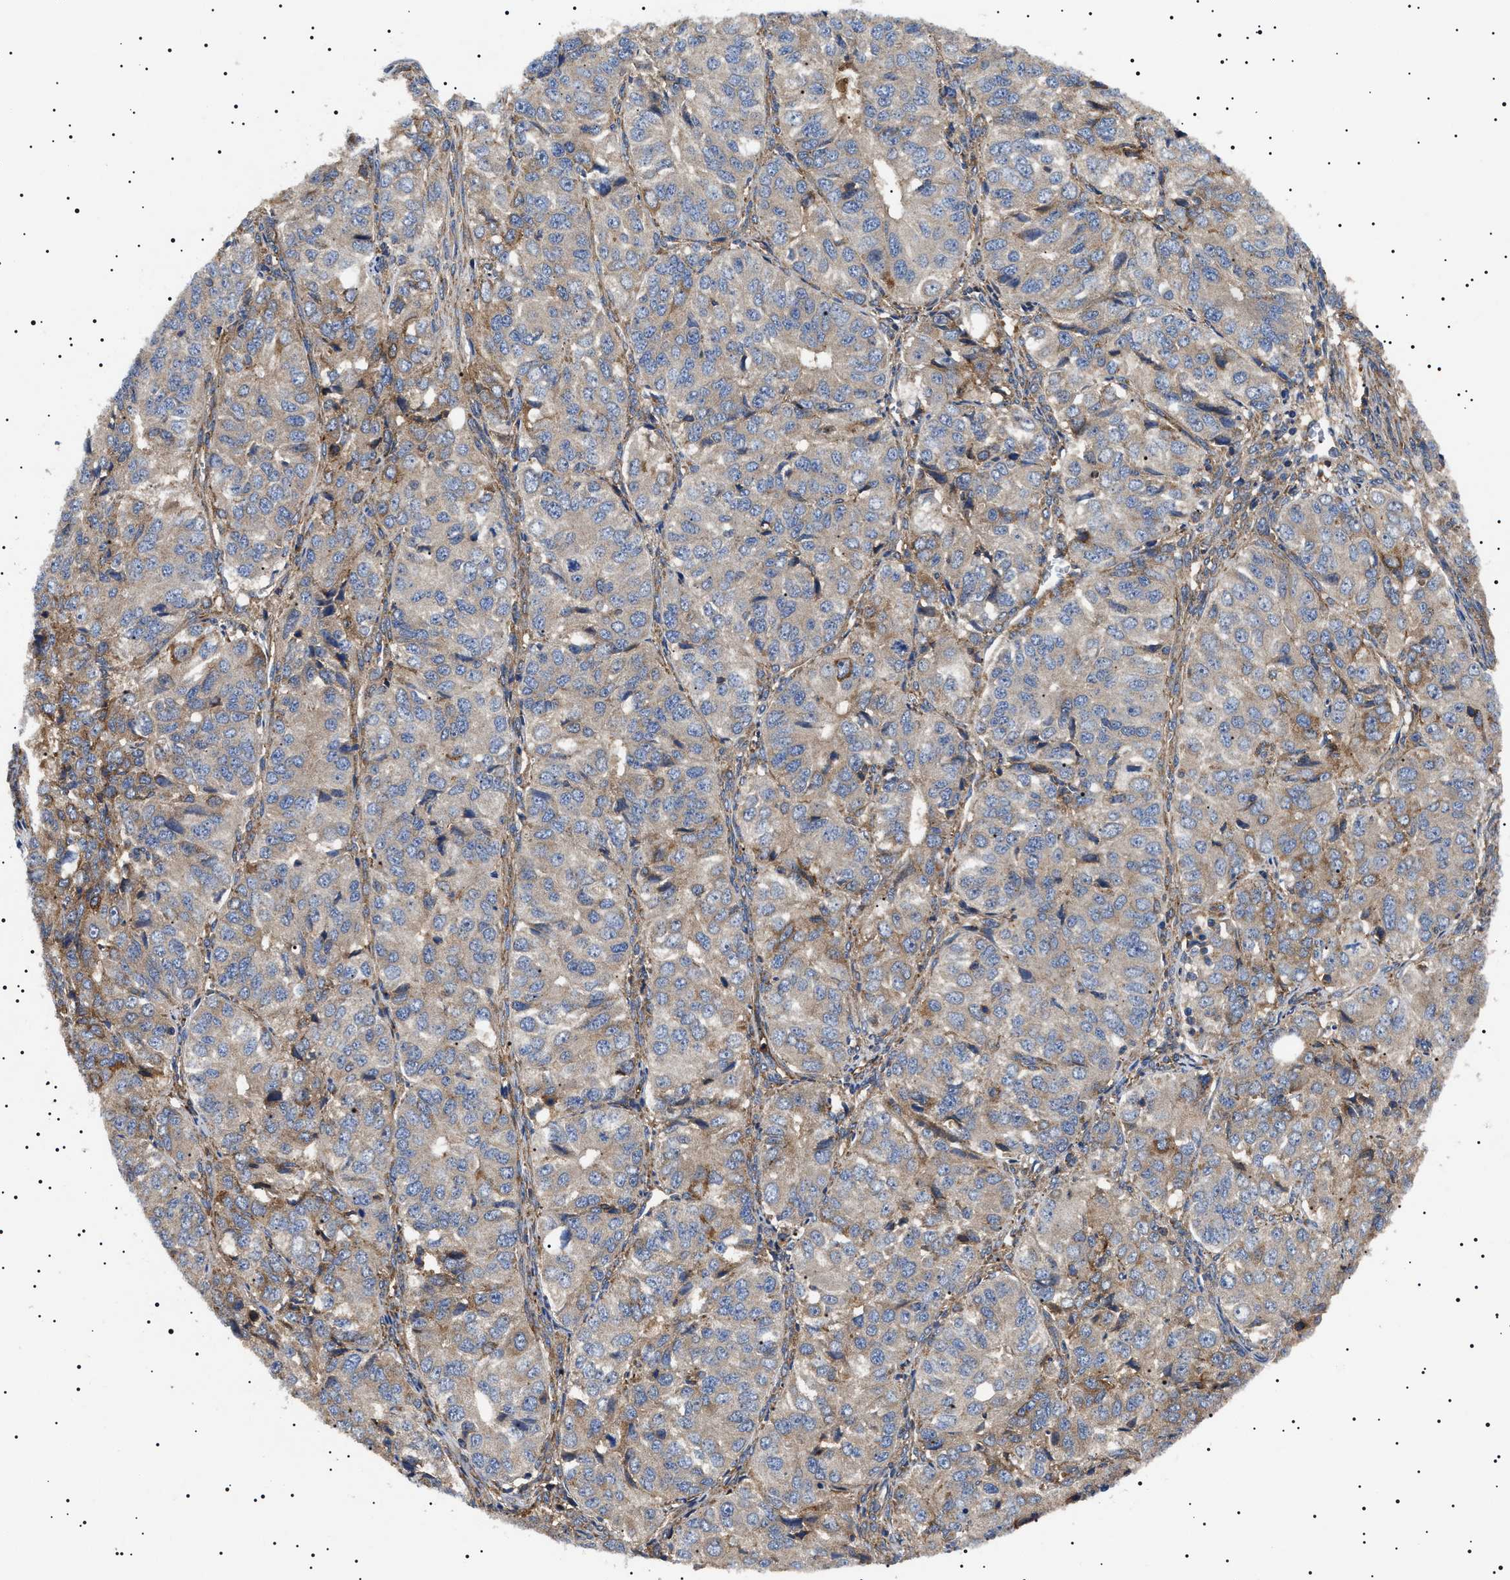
{"staining": {"intensity": "moderate", "quantity": "<25%", "location": "cytoplasmic/membranous"}, "tissue": "ovarian cancer", "cell_type": "Tumor cells", "image_type": "cancer", "snomed": [{"axis": "morphology", "description": "Carcinoma, endometroid"}, {"axis": "topography", "description": "Ovary"}], "caption": "A brown stain highlights moderate cytoplasmic/membranous staining of a protein in human endometroid carcinoma (ovarian) tumor cells. (IHC, brightfield microscopy, high magnification).", "gene": "TPP2", "patient": {"sex": "female", "age": 51}}